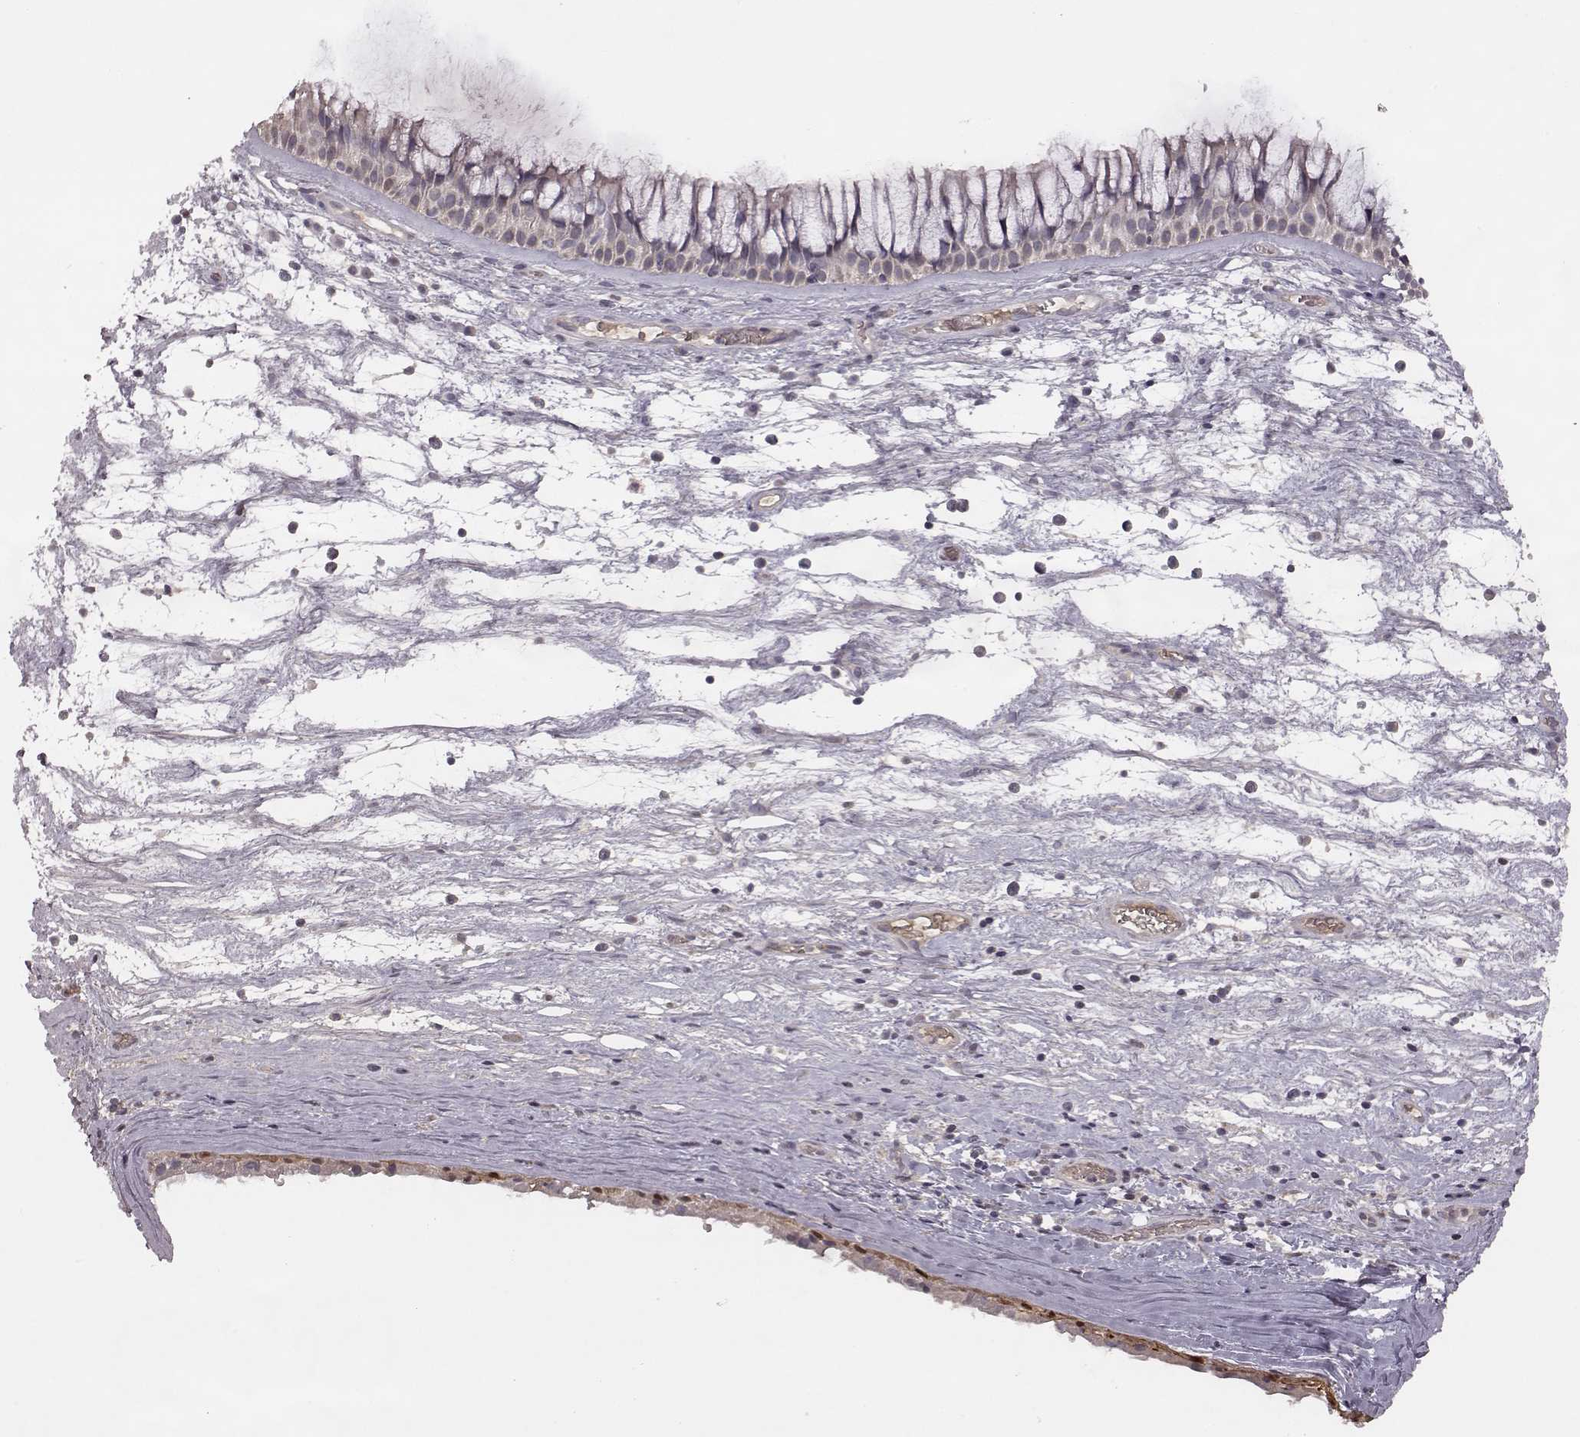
{"staining": {"intensity": "negative", "quantity": "none", "location": "none"}, "tissue": "nasopharynx", "cell_type": "Respiratory epithelial cells", "image_type": "normal", "snomed": [{"axis": "morphology", "description": "Normal tissue, NOS"}, {"axis": "topography", "description": "Nasopharynx"}], "caption": "Respiratory epithelial cells show no significant protein staining in unremarkable nasopharynx. (Stains: DAB (3,3'-diaminobenzidine) IHC with hematoxylin counter stain, Microscopy: brightfield microscopy at high magnification).", "gene": "TLX3", "patient": {"sex": "male", "age": 74}}